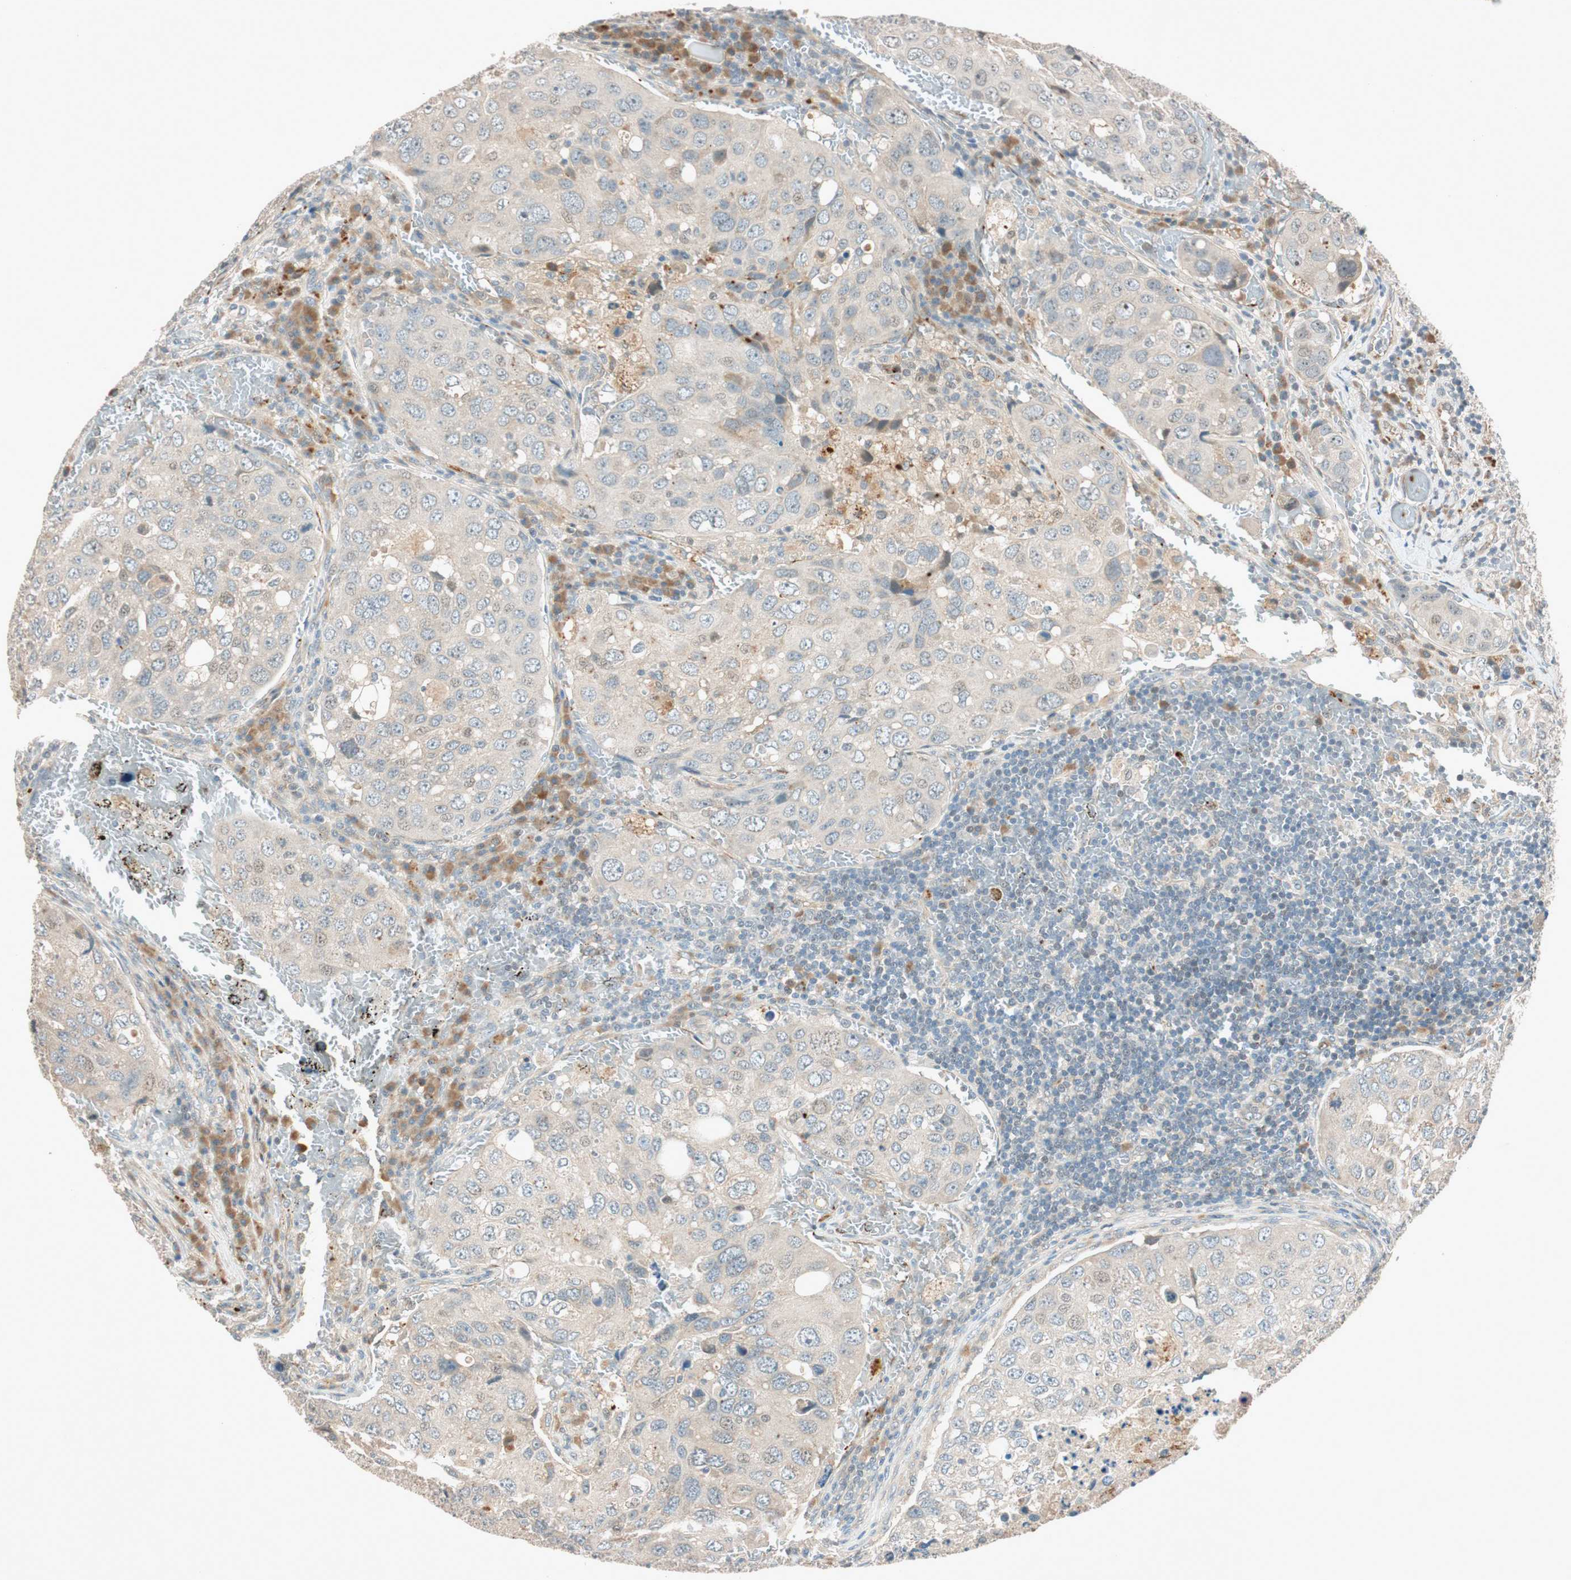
{"staining": {"intensity": "weak", "quantity": "<25%", "location": "cytoplasmic/membranous"}, "tissue": "urothelial cancer", "cell_type": "Tumor cells", "image_type": "cancer", "snomed": [{"axis": "morphology", "description": "Urothelial carcinoma, High grade"}, {"axis": "topography", "description": "Lymph node"}, {"axis": "topography", "description": "Urinary bladder"}], "caption": "The micrograph reveals no significant staining in tumor cells of urothelial cancer.", "gene": "EPHA6", "patient": {"sex": "male", "age": 51}}